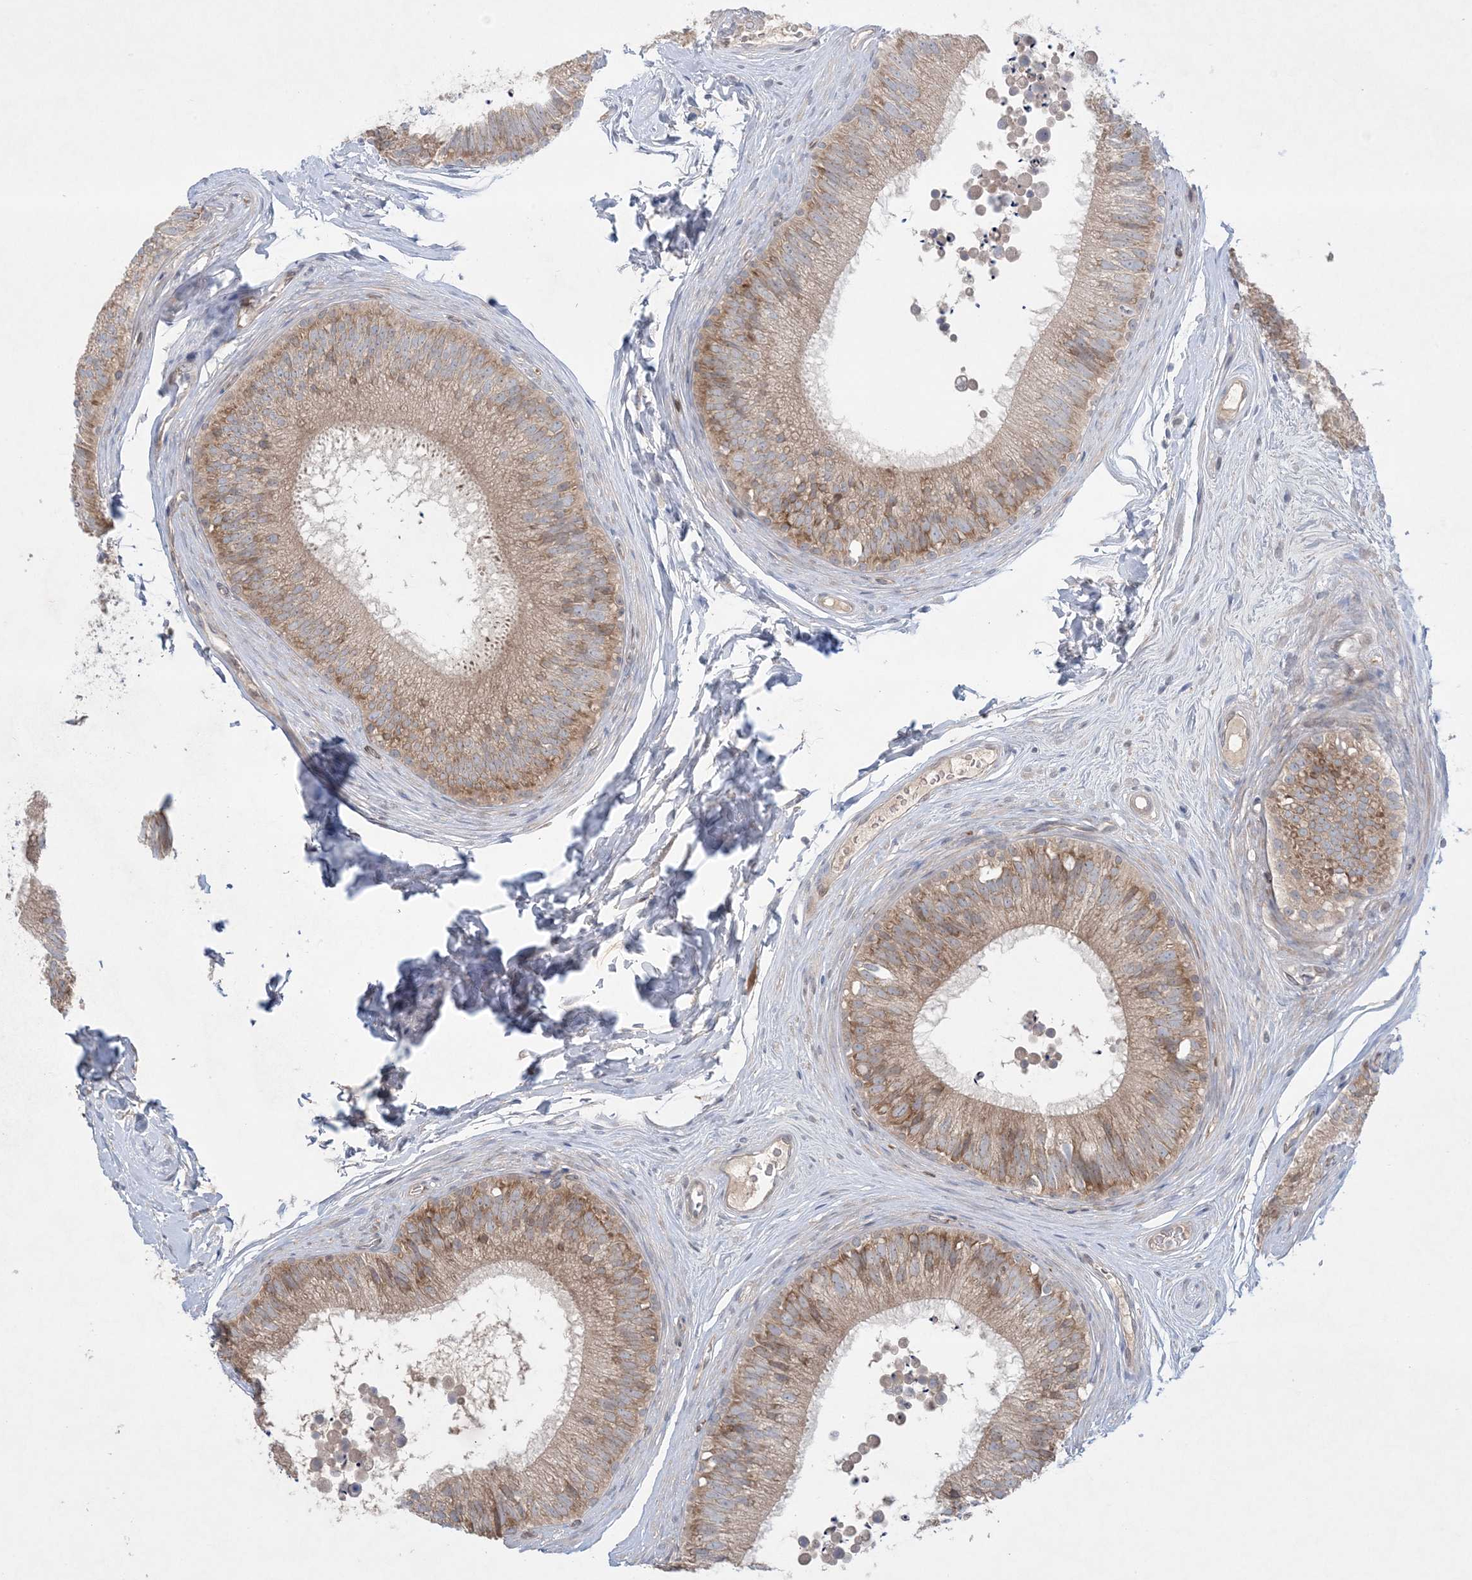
{"staining": {"intensity": "moderate", "quantity": ">75%", "location": "cytoplasmic/membranous"}, "tissue": "epididymis", "cell_type": "Glandular cells", "image_type": "normal", "snomed": [{"axis": "morphology", "description": "Normal tissue, NOS"}, {"axis": "topography", "description": "Epididymis"}], "caption": "DAB immunohistochemical staining of normal epididymis displays moderate cytoplasmic/membranous protein staining in approximately >75% of glandular cells. The protein of interest is stained brown, and the nuclei are stained in blue (DAB (3,3'-diaminobenzidine) IHC with brightfield microscopy, high magnification).", "gene": "MMGT1", "patient": {"sex": "male", "age": 29}}